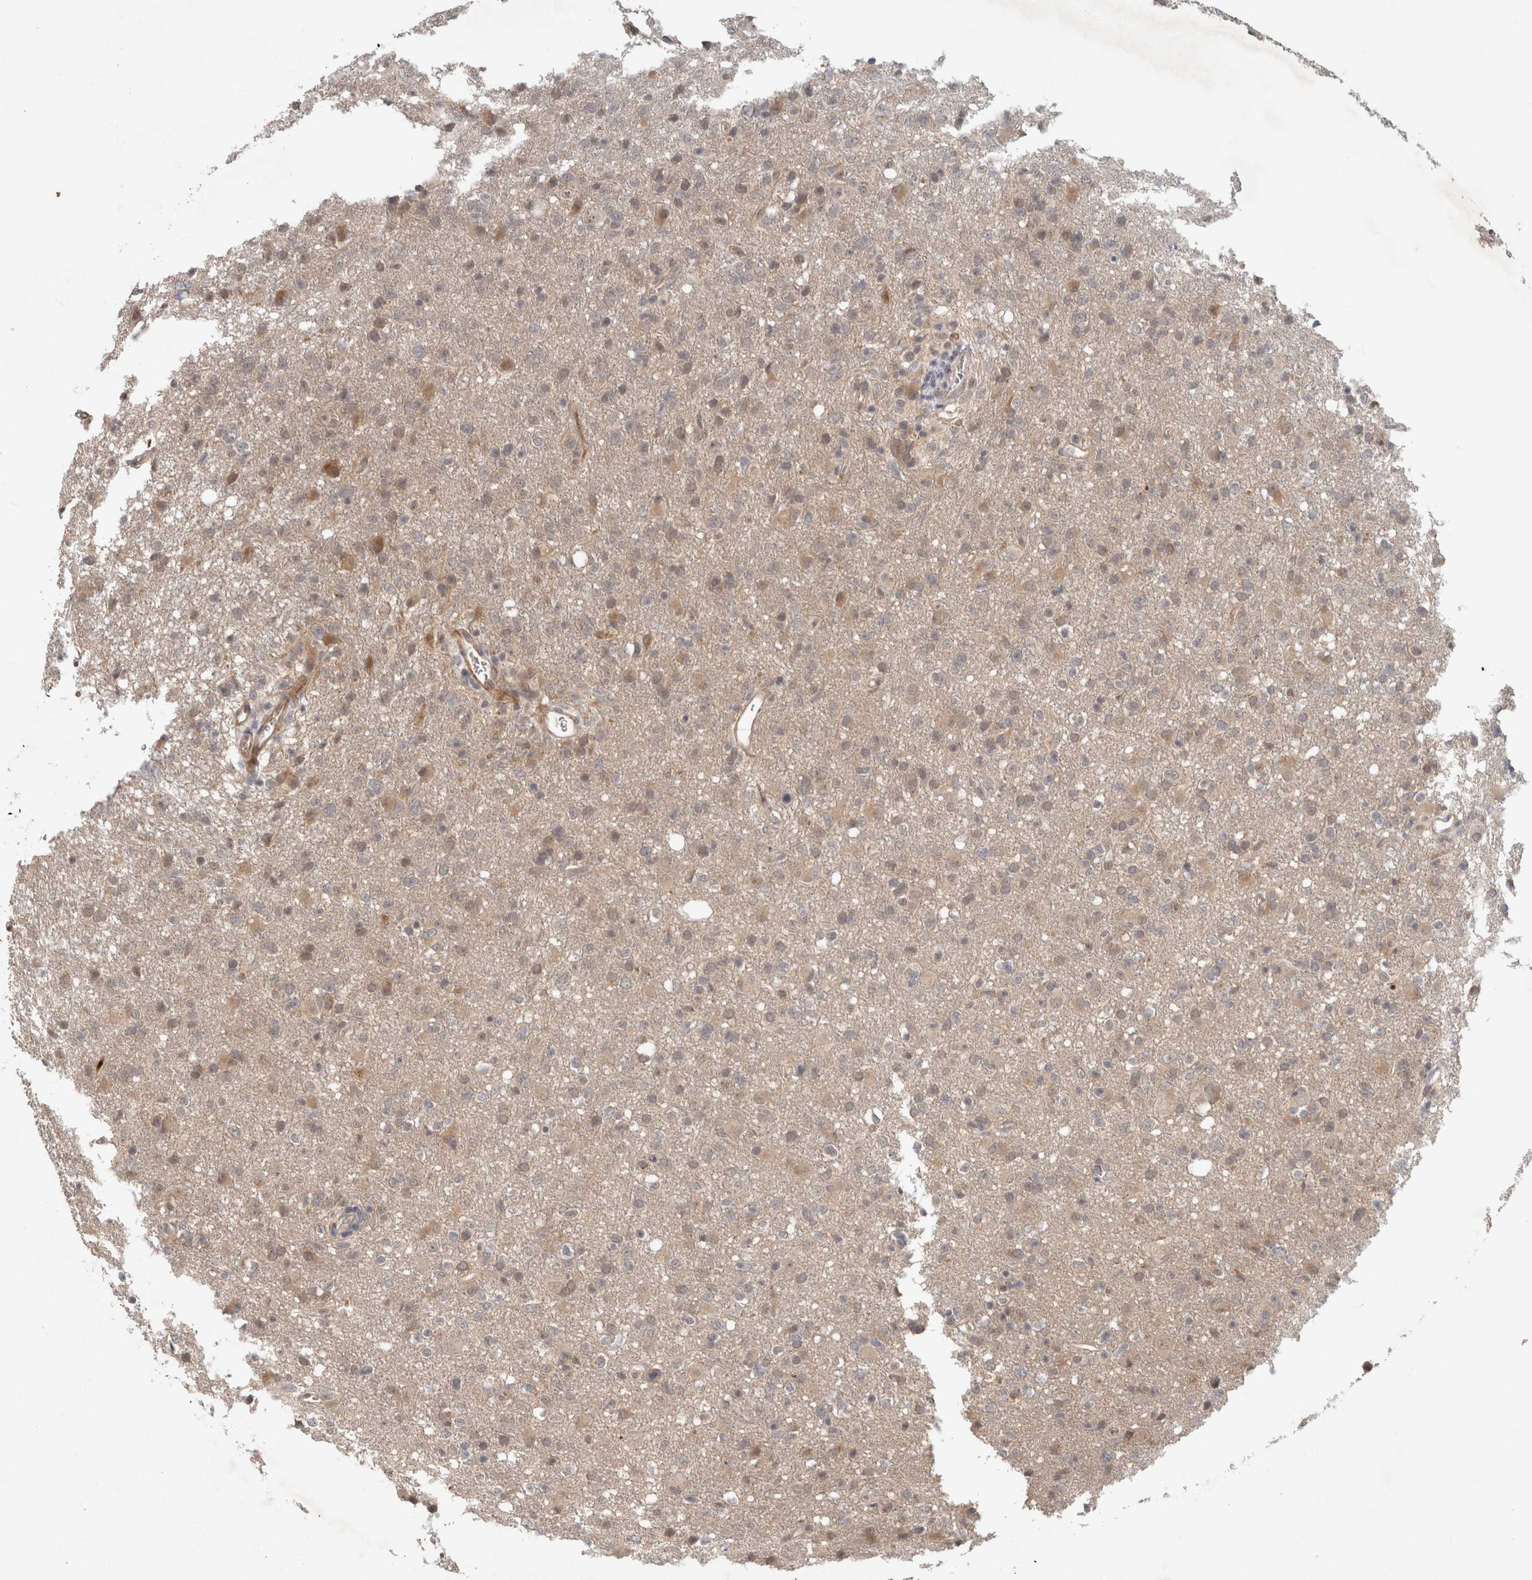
{"staining": {"intensity": "weak", "quantity": "25%-75%", "location": "cytoplasmic/membranous"}, "tissue": "glioma", "cell_type": "Tumor cells", "image_type": "cancer", "snomed": [{"axis": "morphology", "description": "Glioma, malignant, High grade"}, {"axis": "topography", "description": "Brain"}], "caption": "Glioma stained with a brown dye demonstrates weak cytoplasmic/membranous positive positivity in about 25%-75% of tumor cells.", "gene": "CRISPLD1", "patient": {"sex": "female", "age": 57}}